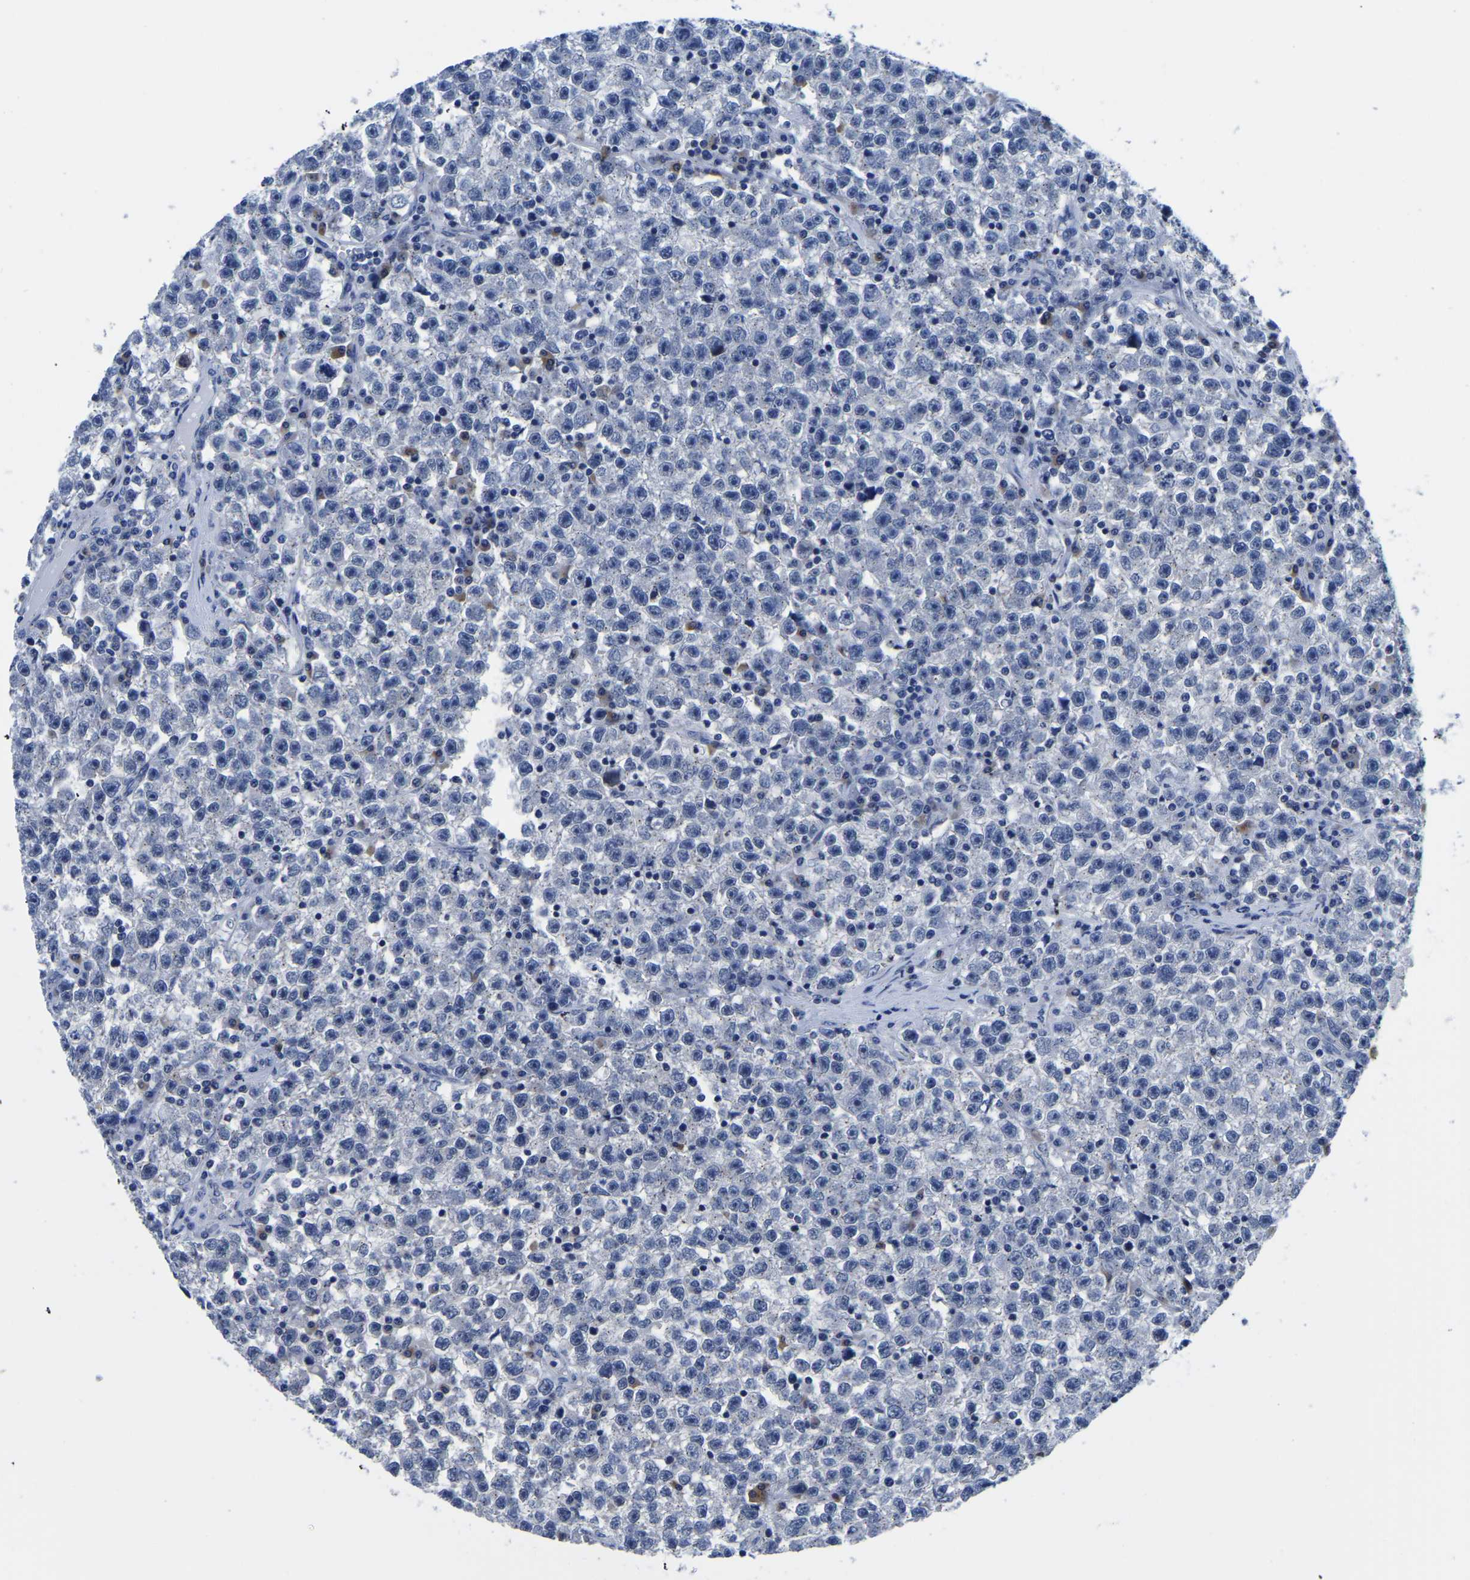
{"staining": {"intensity": "moderate", "quantity": "25%-75%", "location": "cytoplasmic/membranous"}, "tissue": "testis cancer", "cell_type": "Tumor cells", "image_type": "cancer", "snomed": [{"axis": "morphology", "description": "Seminoma, NOS"}, {"axis": "topography", "description": "Testis"}], "caption": "Immunohistochemical staining of human testis seminoma demonstrates moderate cytoplasmic/membranous protein positivity in about 25%-75% of tumor cells. Using DAB (3,3'-diaminobenzidine) (brown) and hematoxylin (blue) stains, captured at high magnification using brightfield microscopy.", "gene": "TFG", "patient": {"sex": "male", "age": 22}}